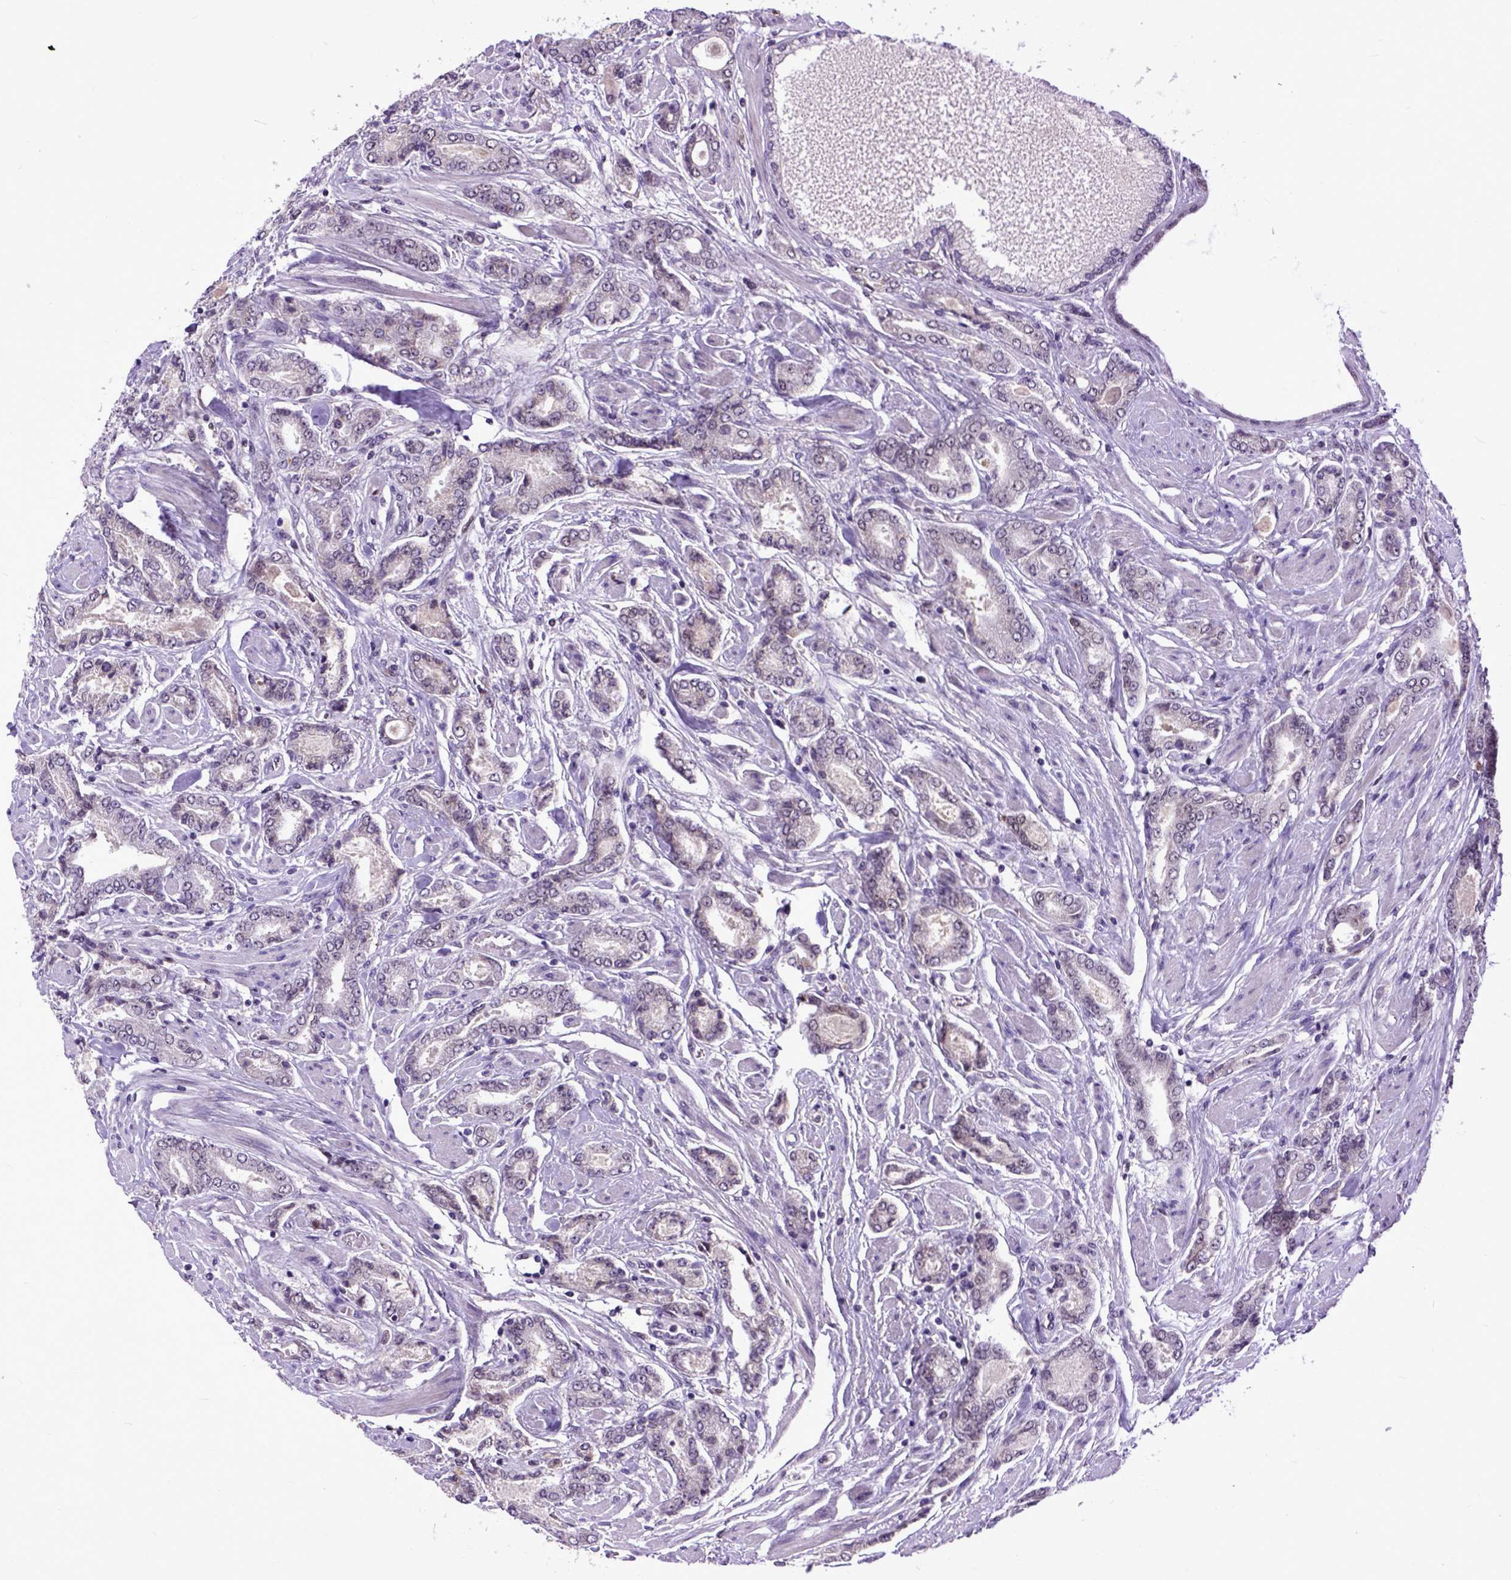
{"staining": {"intensity": "moderate", "quantity": "25%-75%", "location": "cytoplasmic/membranous"}, "tissue": "prostate cancer", "cell_type": "Tumor cells", "image_type": "cancer", "snomed": [{"axis": "morphology", "description": "Adenocarcinoma, NOS"}, {"axis": "topography", "description": "Prostate"}], "caption": "Prostate cancer (adenocarcinoma) tissue demonstrates moderate cytoplasmic/membranous positivity in approximately 25%-75% of tumor cells", "gene": "RCC2", "patient": {"sex": "male", "age": 64}}